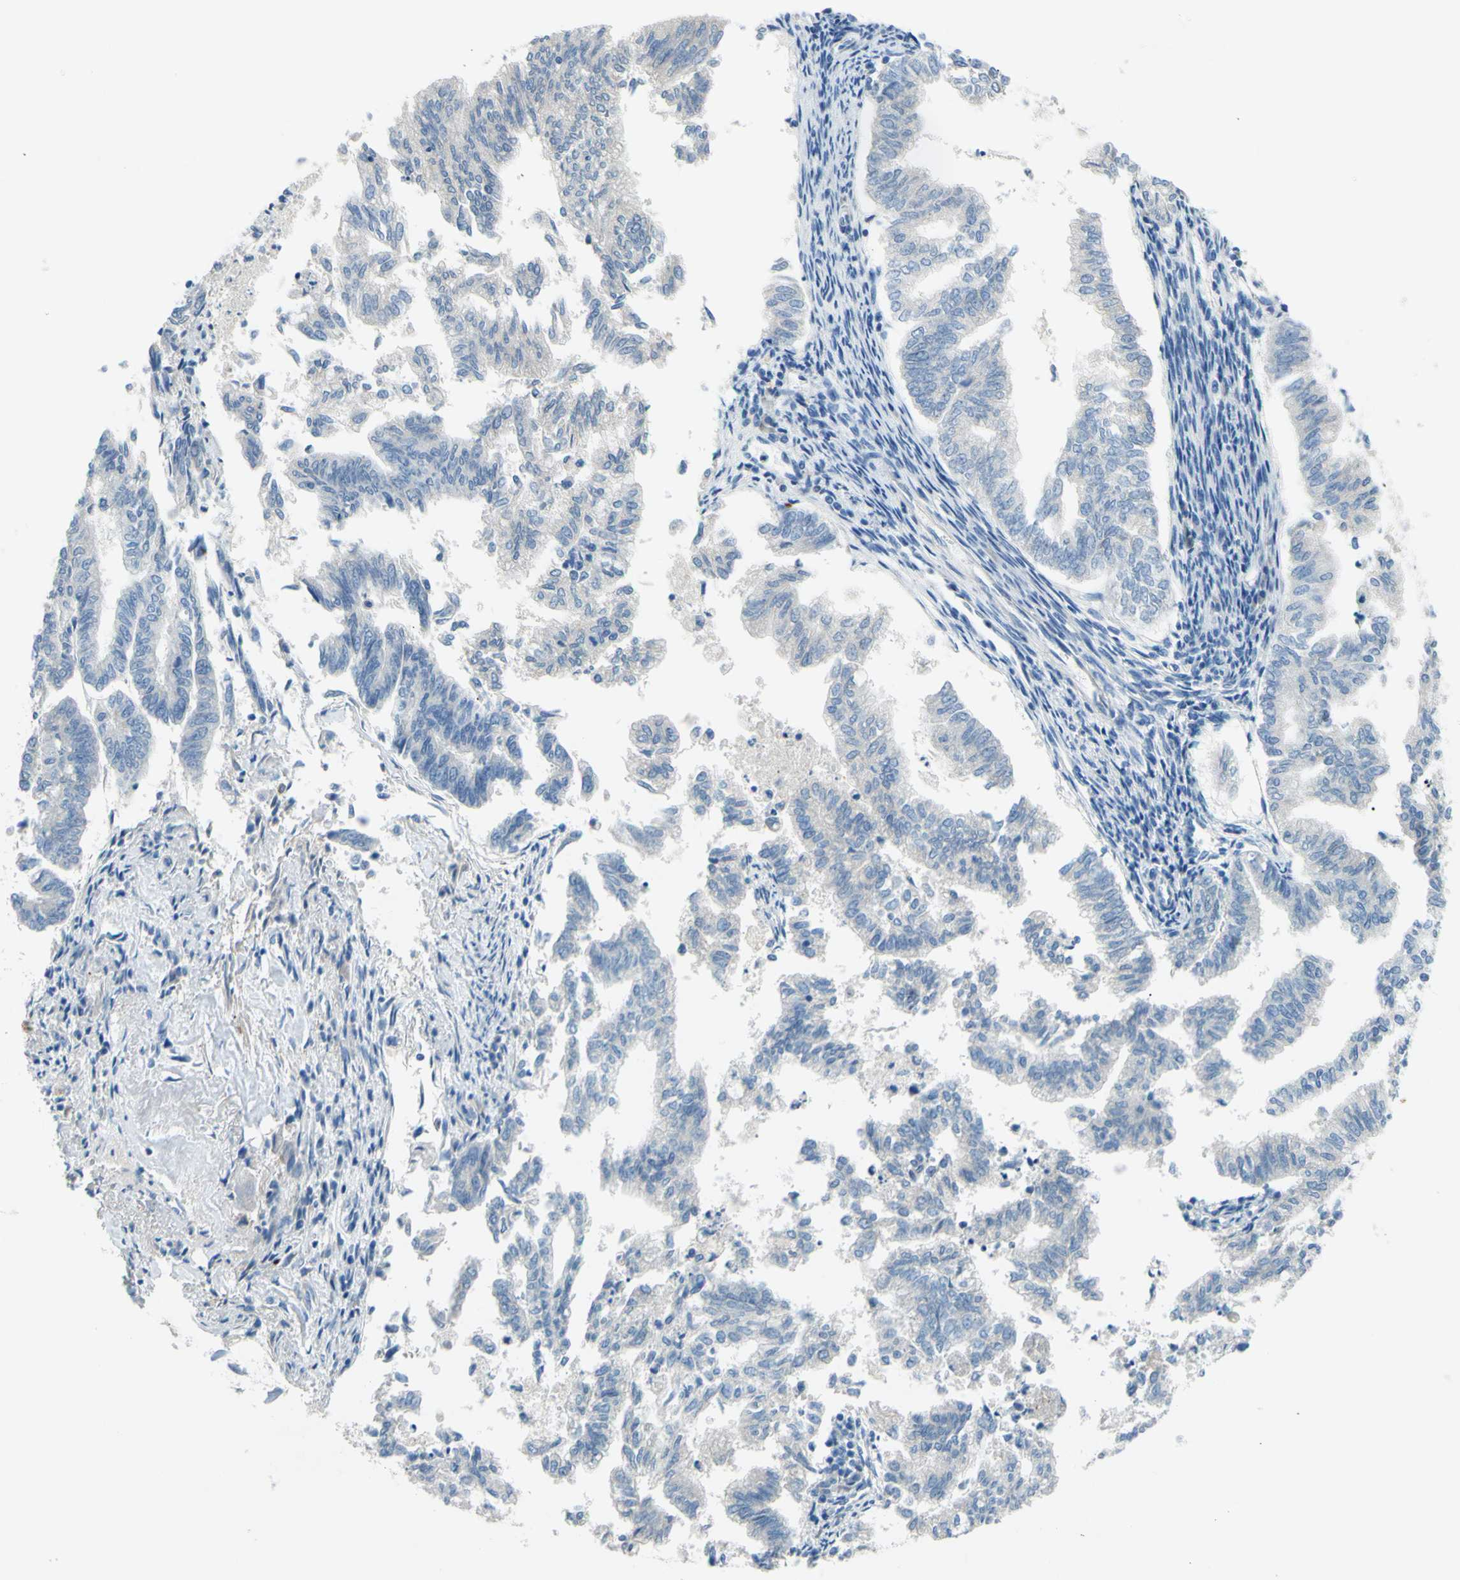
{"staining": {"intensity": "negative", "quantity": "none", "location": "none"}, "tissue": "endometrial cancer", "cell_type": "Tumor cells", "image_type": "cancer", "snomed": [{"axis": "morphology", "description": "Necrosis, NOS"}, {"axis": "morphology", "description": "Adenocarcinoma, NOS"}, {"axis": "topography", "description": "Endometrium"}], "caption": "Immunohistochemistry (IHC) of endometrial cancer exhibits no expression in tumor cells.", "gene": "ARHGAP1", "patient": {"sex": "female", "age": 79}}